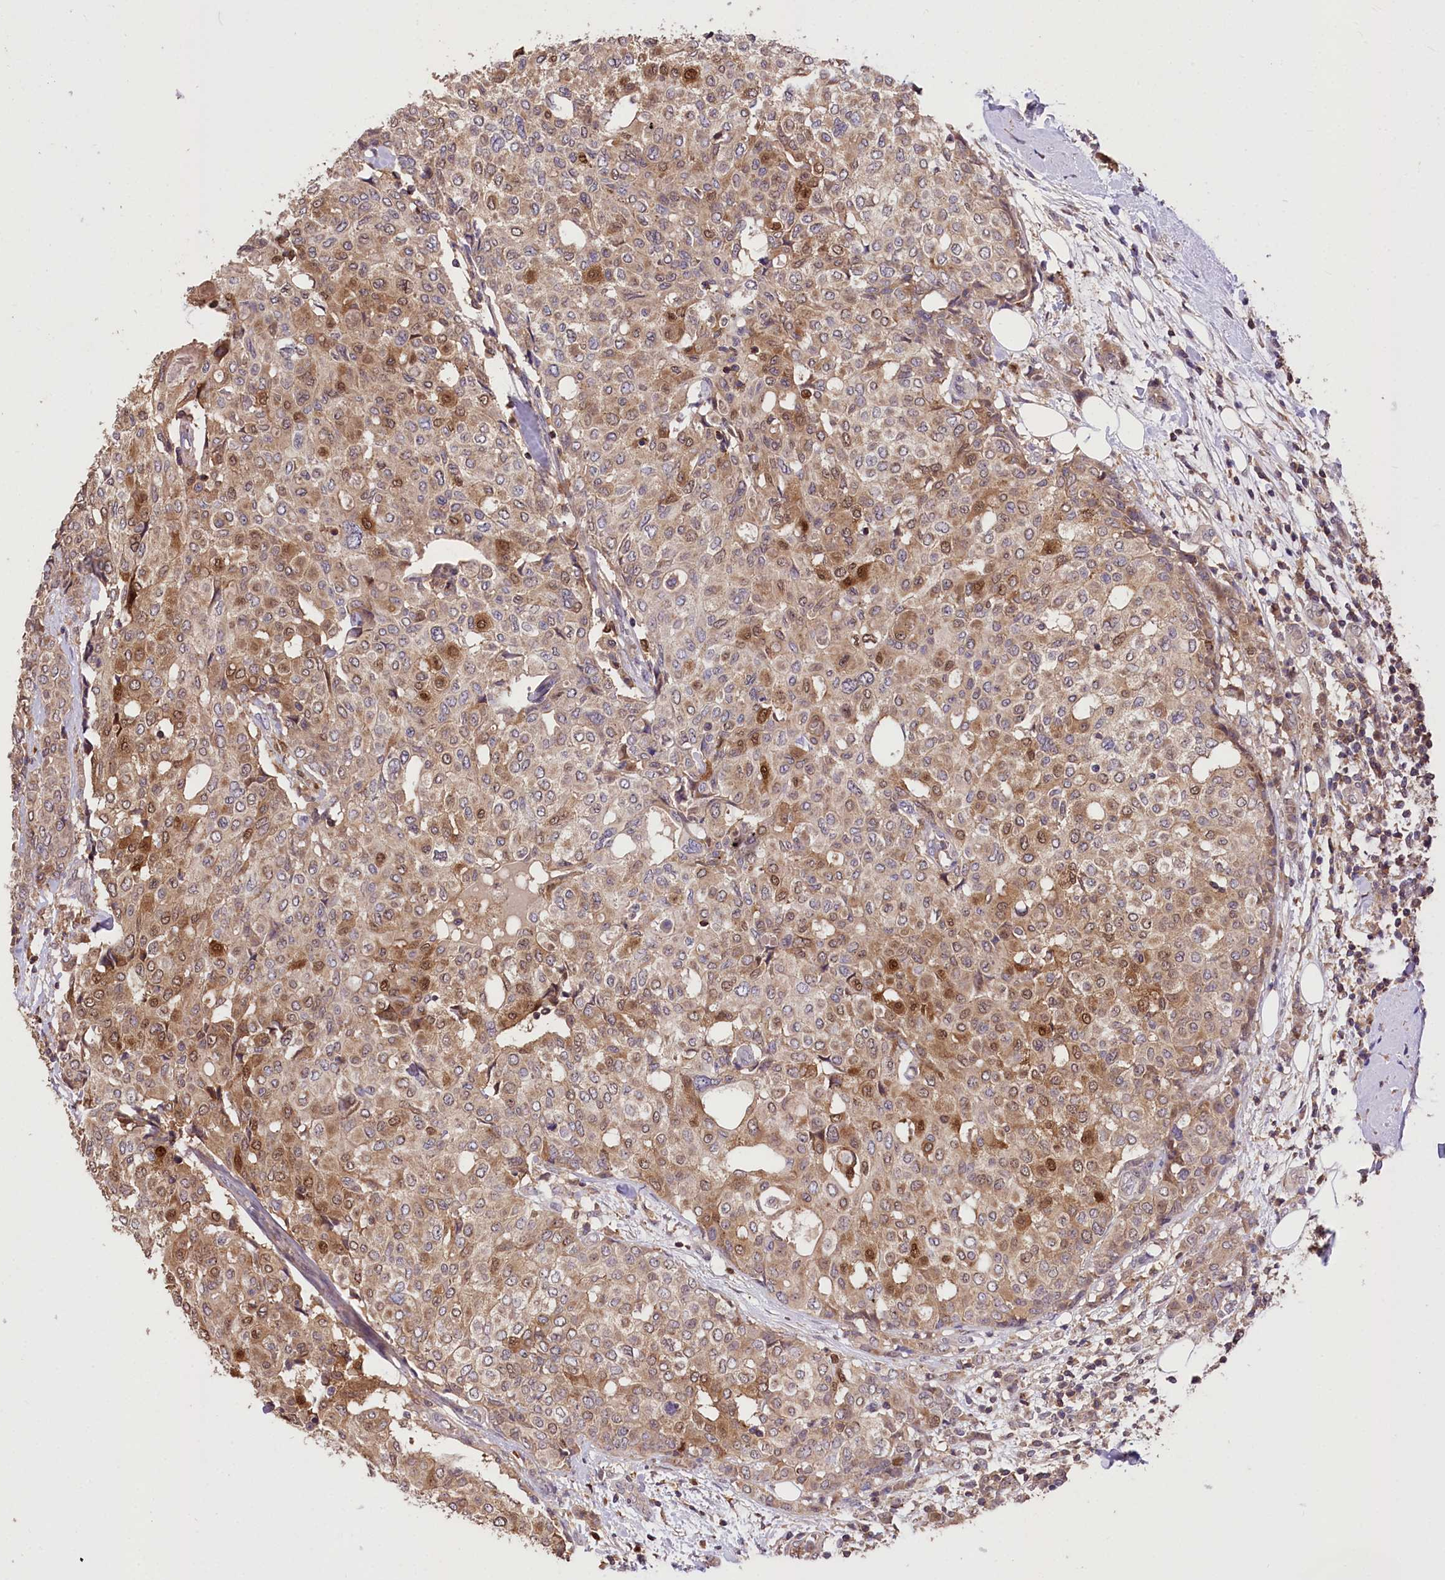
{"staining": {"intensity": "moderate", "quantity": "25%-75%", "location": "cytoplasmic/membranous,nuclear"}, "tissue": "breast cancer", "cell_type": "Tumor cells", "image_type": "cancer", "snomed": [{"axis": "morphology", "description": "Lobular carcinoma"}, {"axis": "topography", "description": "Breast"}], "caption": "The image reveals a brown stain indicating the presence of a protein in the cytoplasmic/membranous and nuclear of tumor cells in breast cancer.", "gene": "SERGEF", "patient": {"sex": "female", "age": 51}}